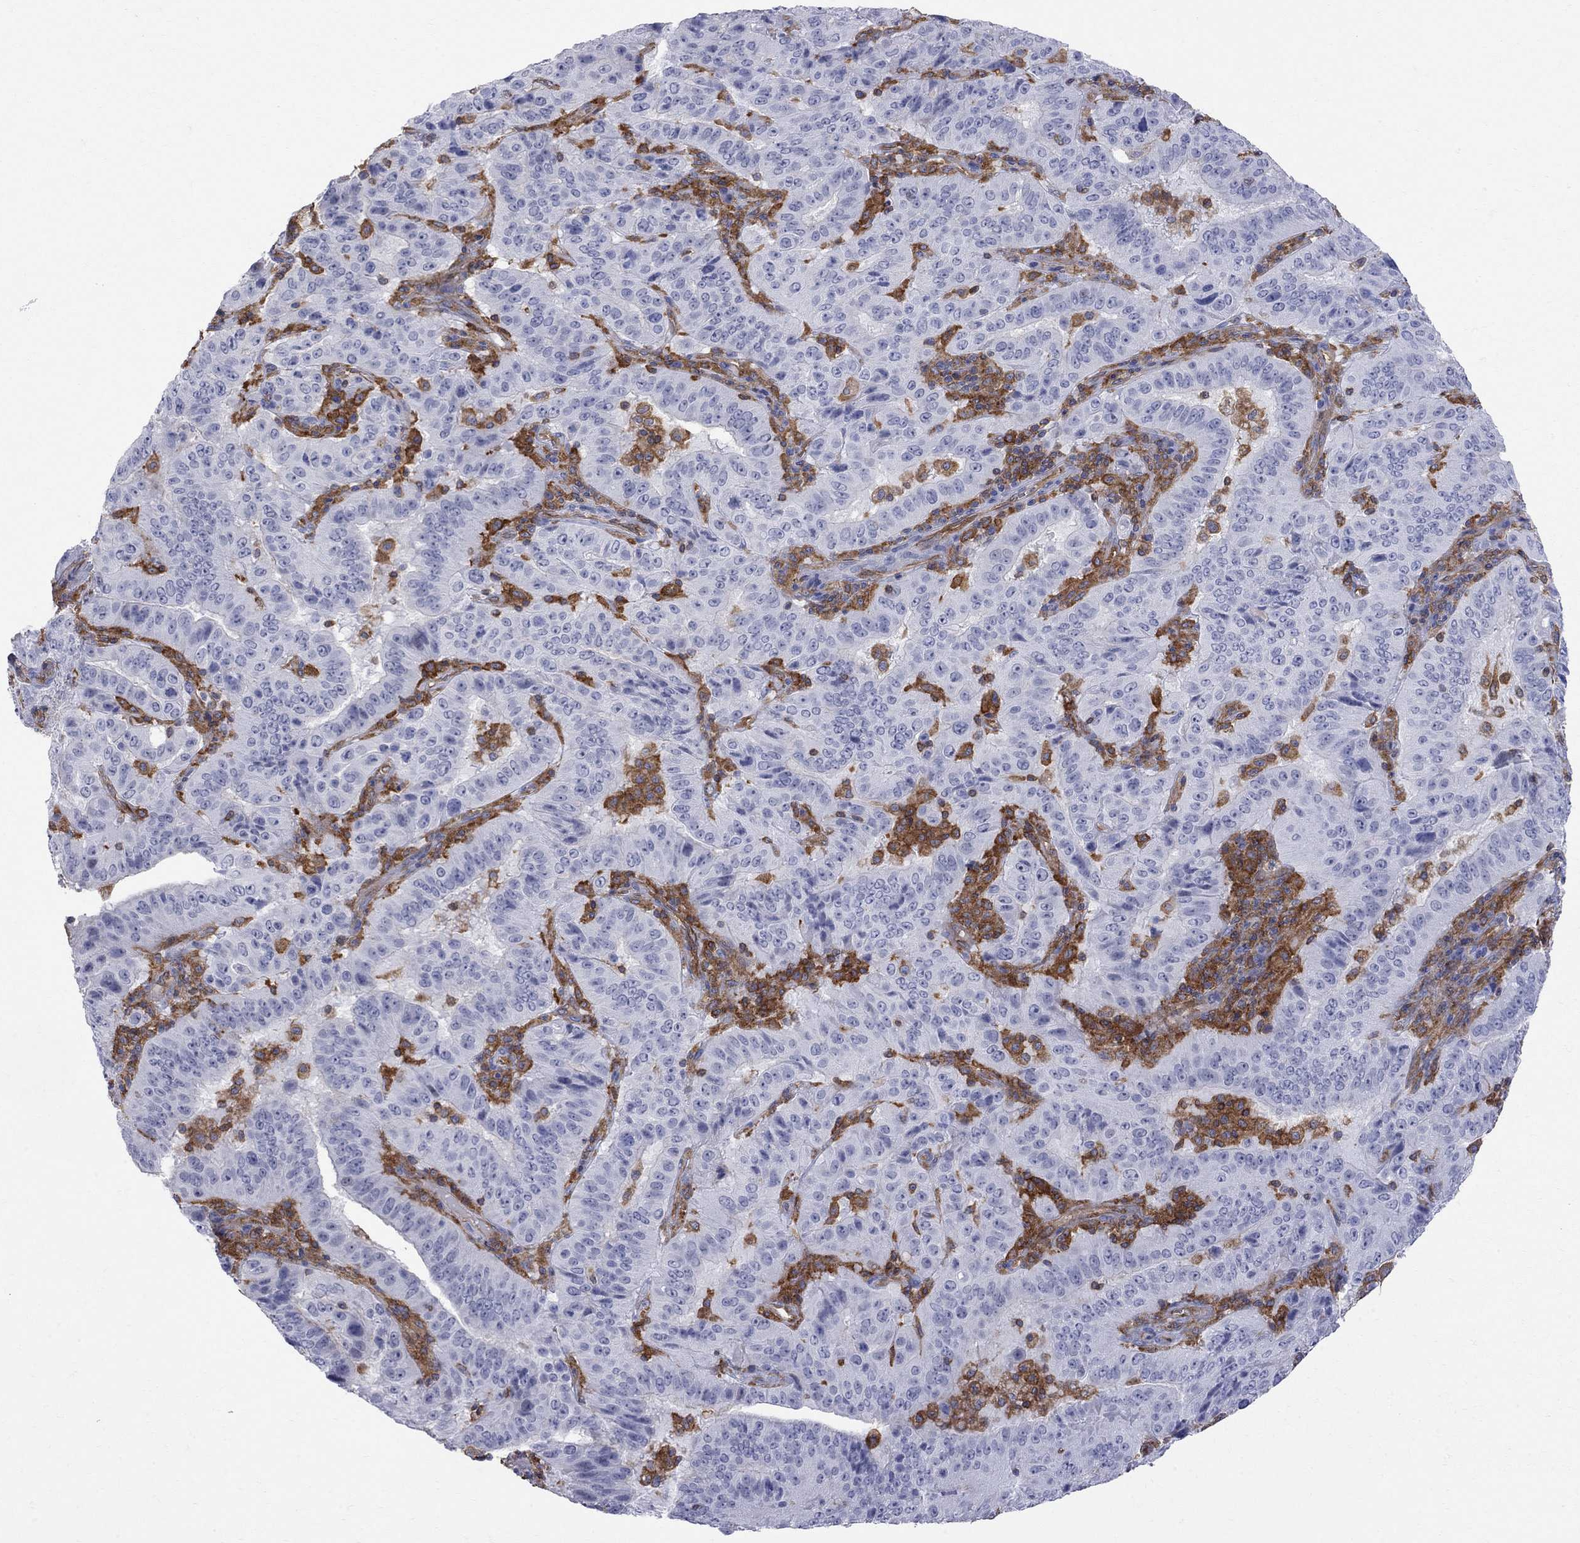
{"staining": {"intensity": "negative", "quantity": "none", "location": "none"}, "tissue": "pancreatic cancer", "cell_type": "Tumor cells", "image_type": "cancer", "snomed": [{"axis": "morphology", "description": "Adenocarcinoma, NOS"}, {"axis": "topography", "description": "Pancreas"}], "caption": "Tumor cells show no significant expression in pancreatic cancer.", "gene": "ABI3", "patient": {"sex": "male", "age": 63}}